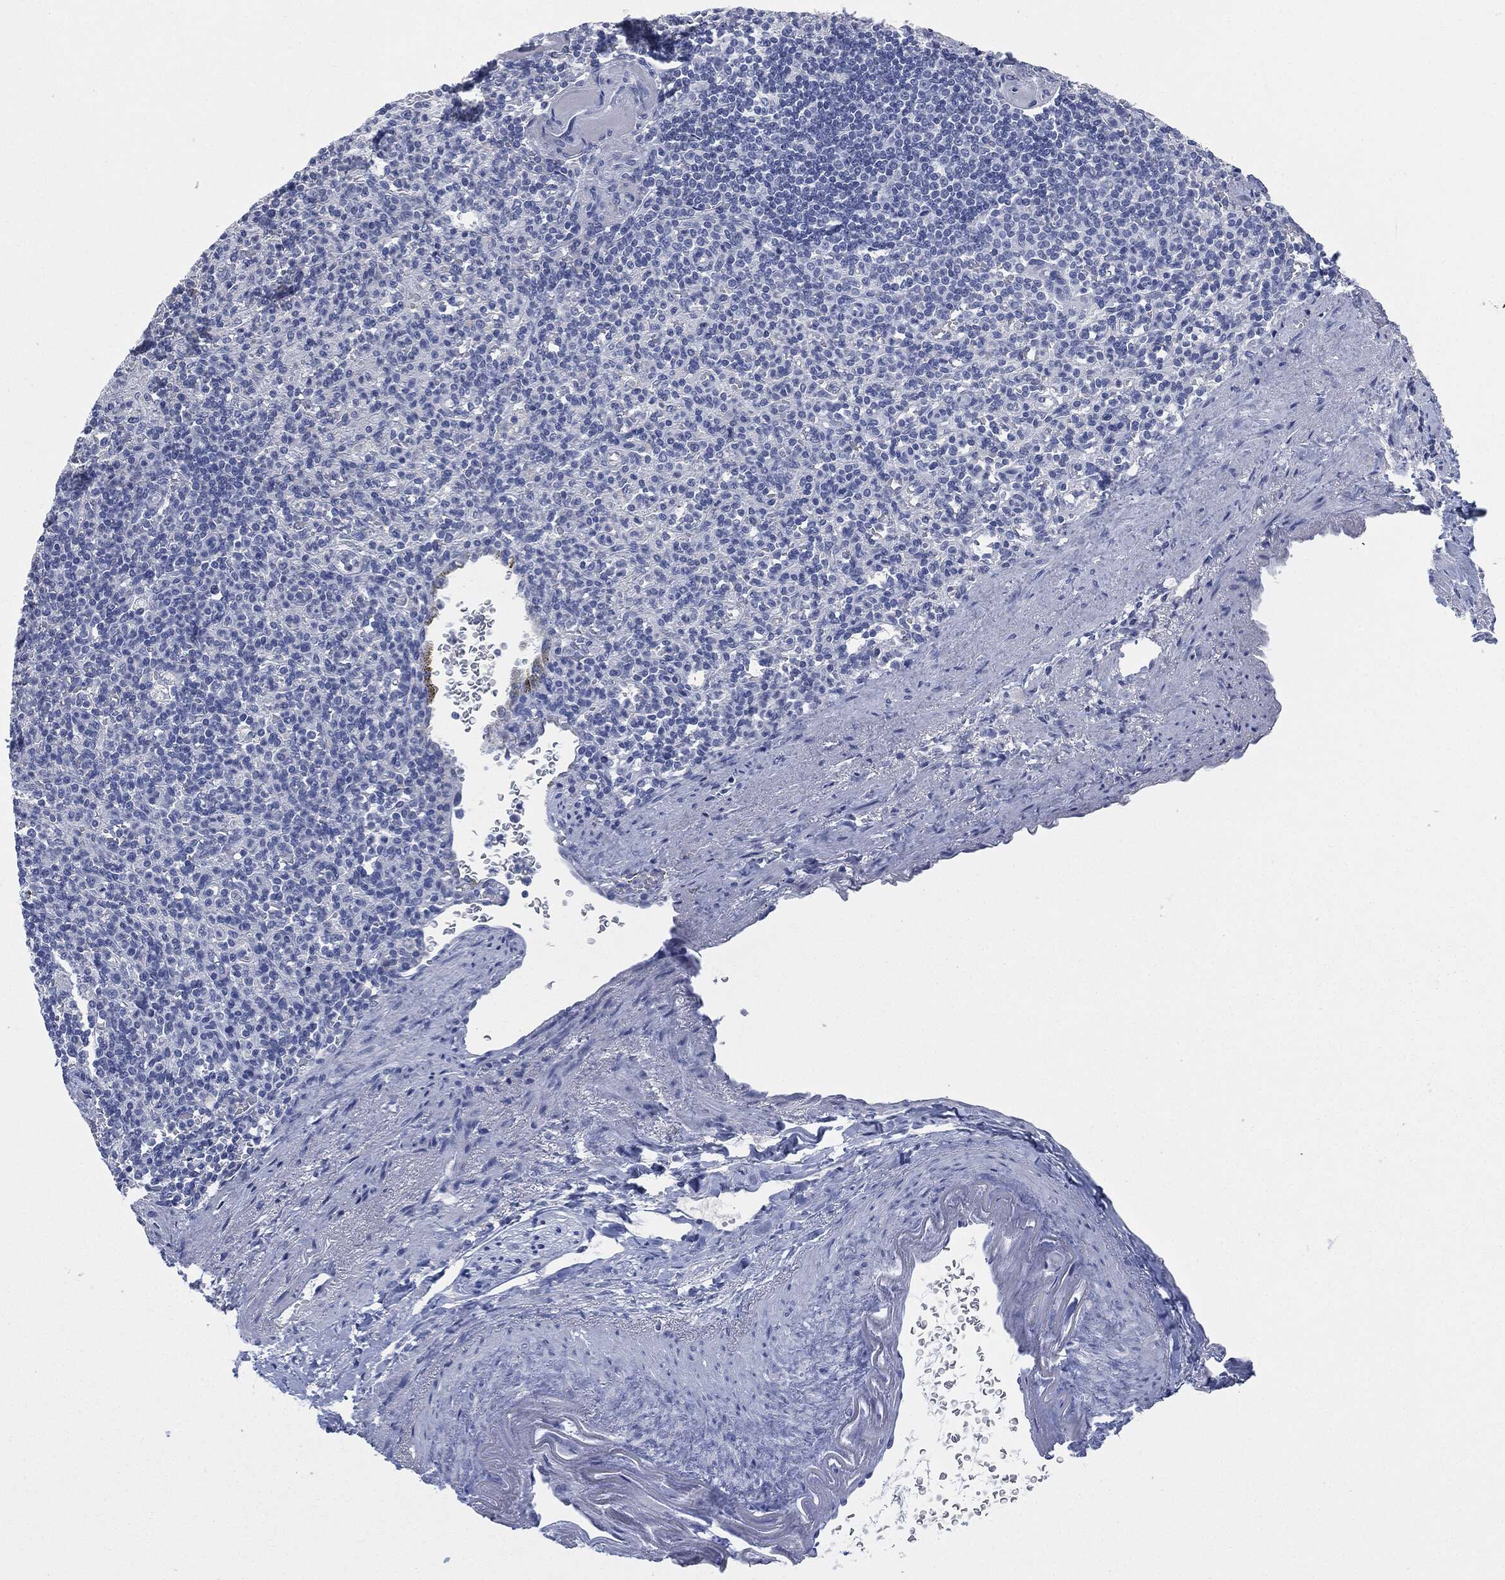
{"staining": {"intensity": "negative", "quantity": "none", "location": "none"}, "tissue": "spleen", "cell_type": "Cells in red pulp", "image_type": "normal", "snomed": [{"axis": "morphology", "description": "Normal tissue, NOS"}, {"axis": "topography", "description": "Spleen"}], "caption": "DAB immunohistochemical staining of unremarkable spleen demonstrates no significant positivity in cells in red pulp.", "gene": "MUC16", "patient": {"sex": "female", "age": 74}}